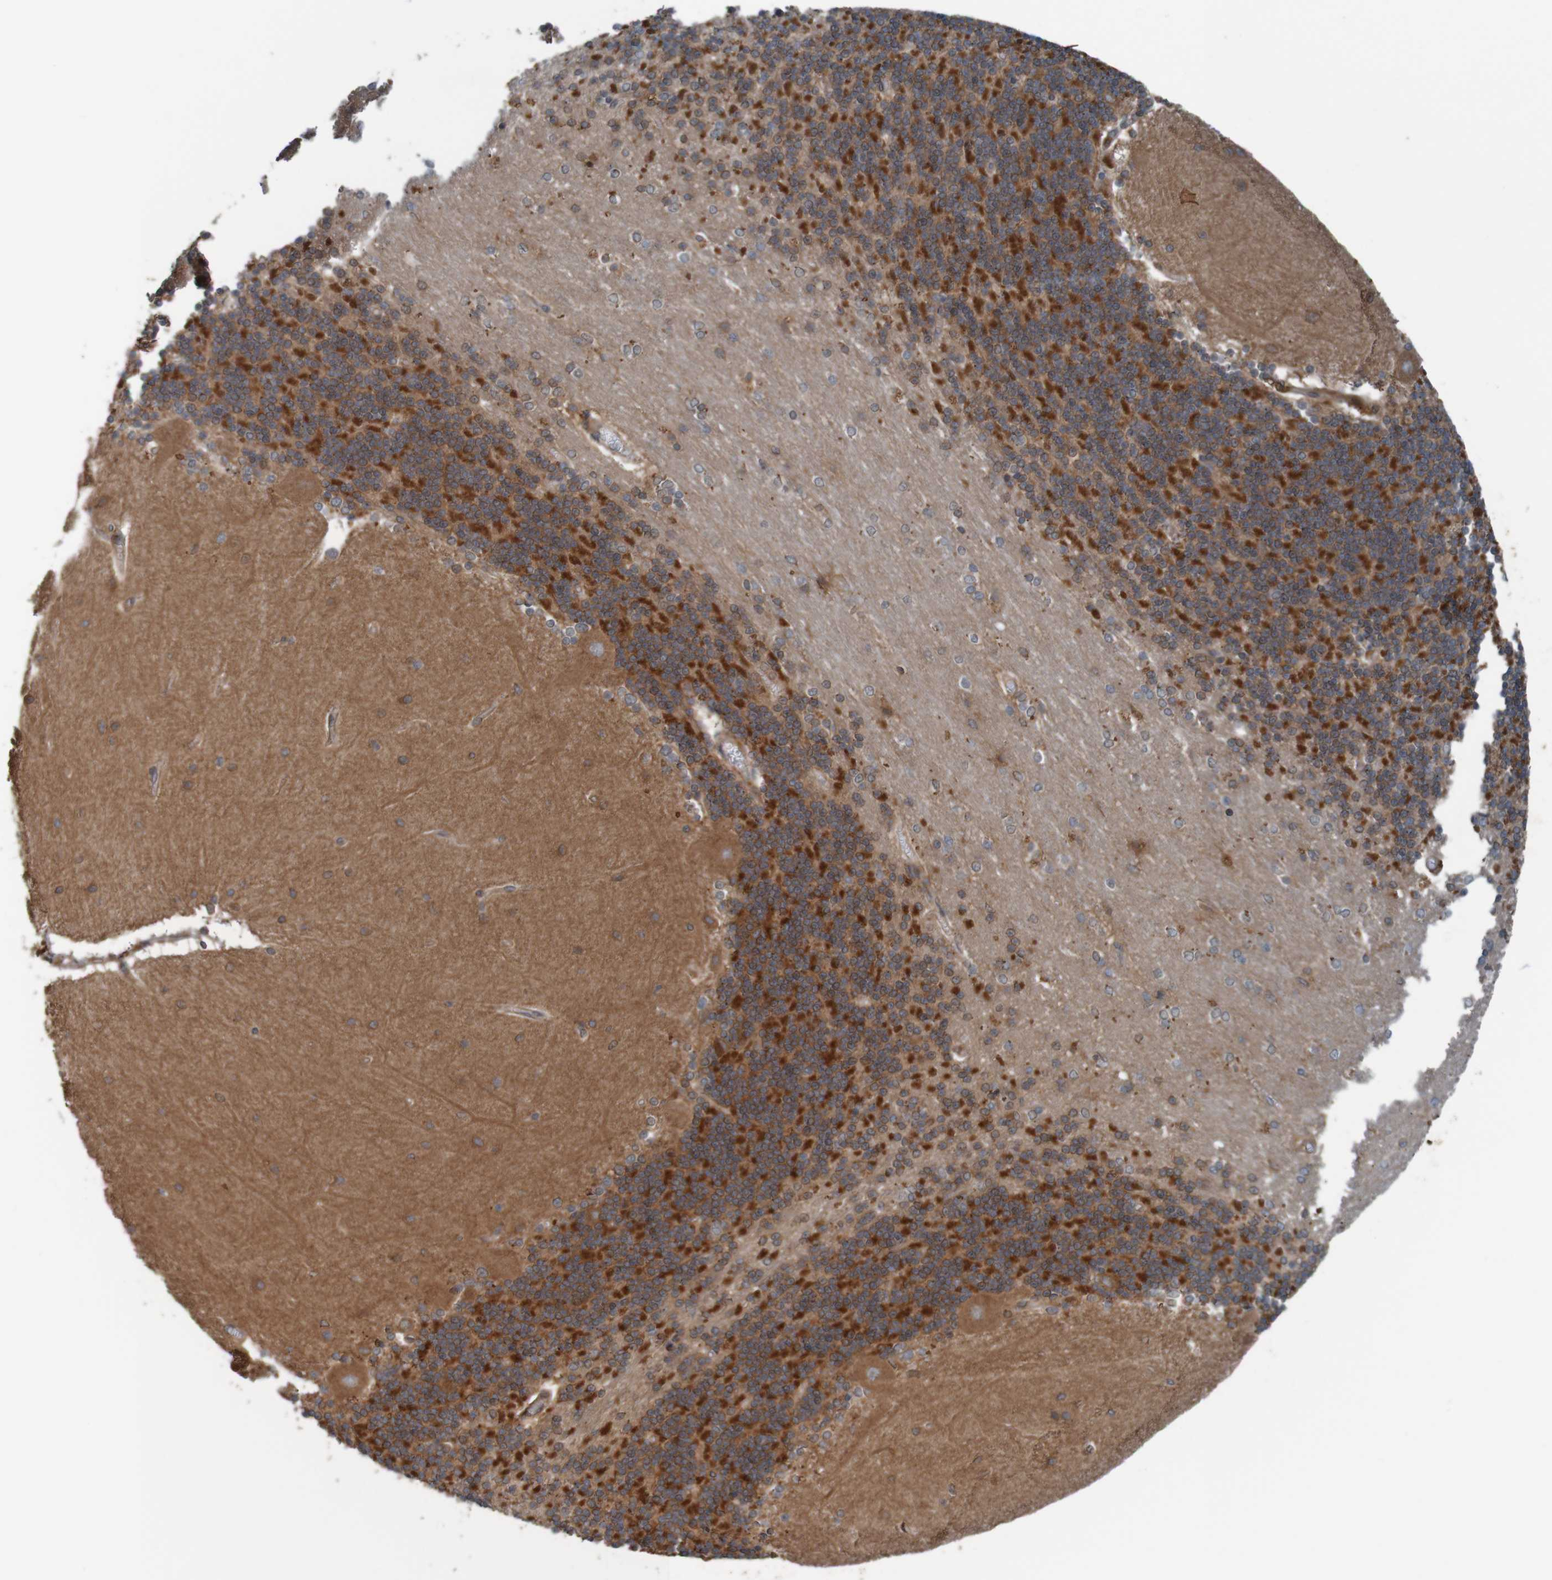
{"staining": {"intensity": "strong", "quantity": "<25%", "location": "cytoplasmic/membranous"}, "tissue": "cerebellum", "cell_type": "Cells in granular layer", "image_type": "normal", "snomed": [{"axis": "morphology", "description": "Normal tissue, NOS"}, {"axis": "topography", "description": "Cerebellum"}], "caption": "Unremarkable cerebellum demonstrates strong cytoplasmic/membranous expression in approximately <25% of cells in granular layer, visualized by immunohistochemistry.", "gene": "ARHGEF11", "patient": {"sex": "female", "age": 54}}